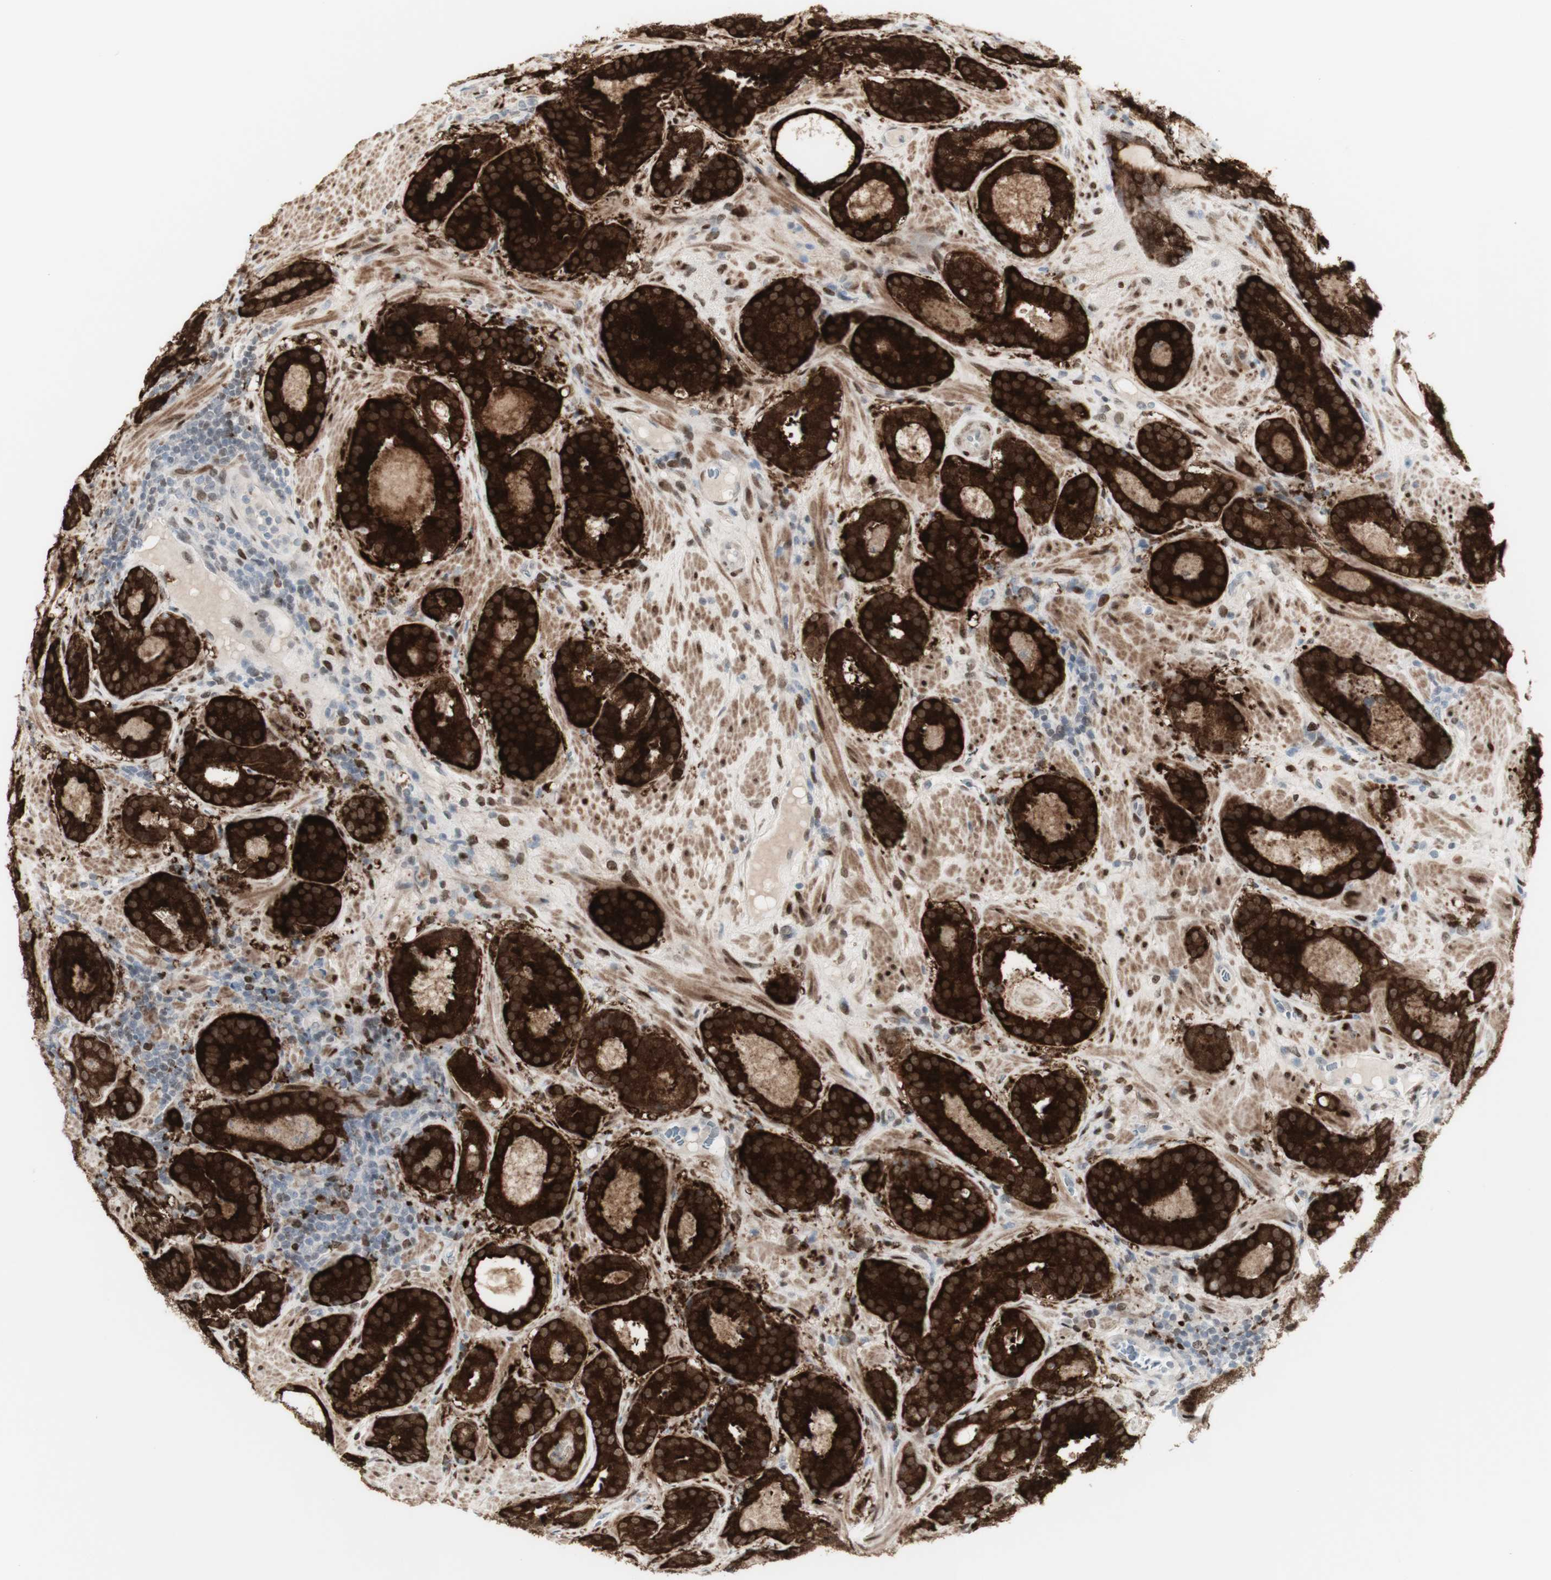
{"staining": {"intensity": "strong", "quantity": ">75%", "location": "cytoplasmic/membranous"}, "tissue": "prostate cancer", "cell_type": "Tumor cells", "image_type": "cancer", "snomed": [{"axis": "morphology", "description": "Adenocarcinoma, Low grade"}, {"axis": "topography", "description": "Prostate"}], "caption": "A brown stain highlights strong cytoplasmic/membranous positivity of a protein in human prostate adenocarcinoma (low-grade) tumor cells. (IHC, brightfield microscopy, high magnification).", "gene": "C1orf116", "patient": {"sex": "male", "age": 69}}